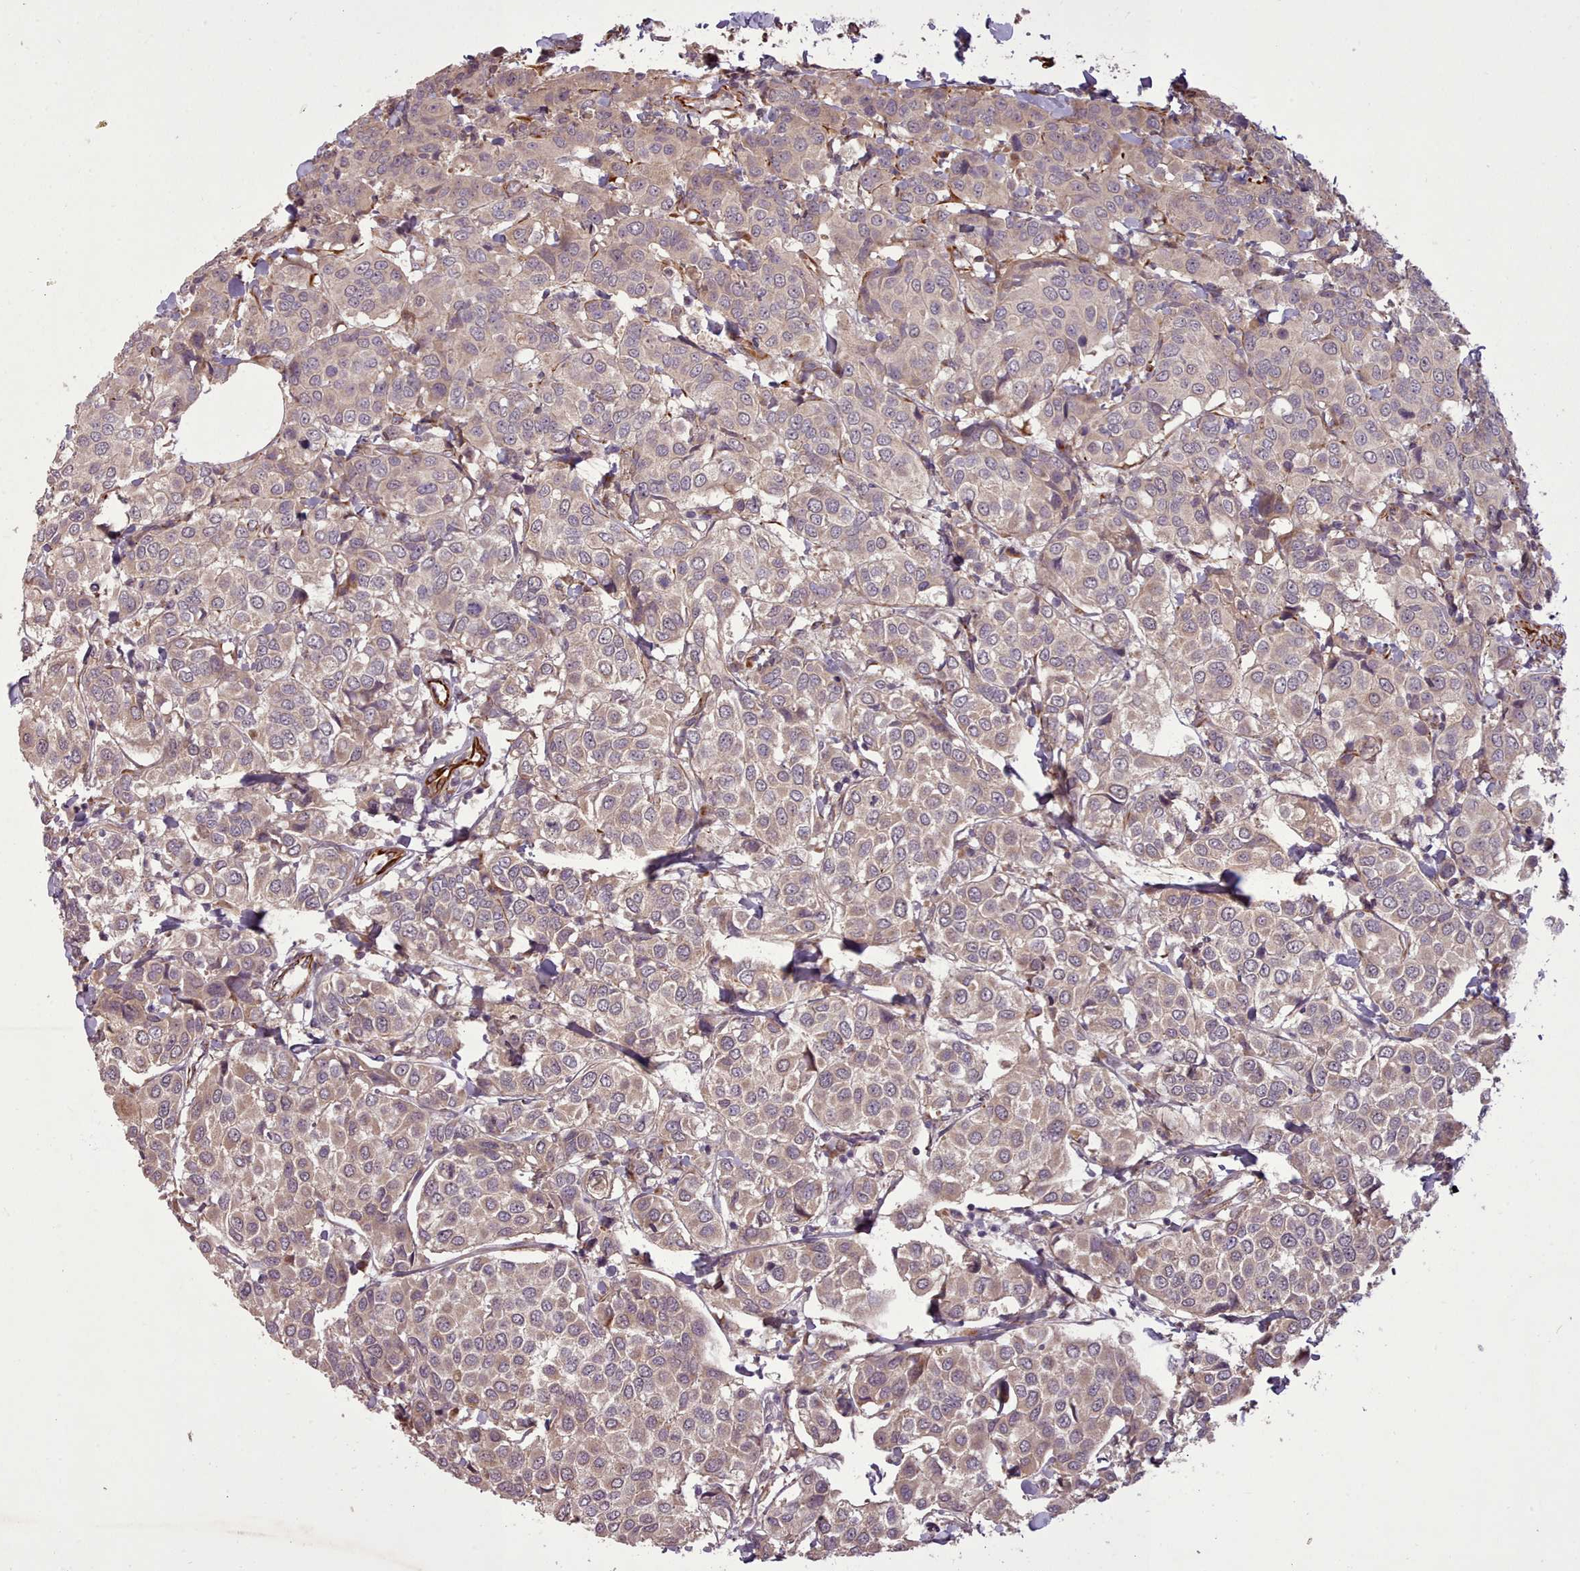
{"staining": {"intensity": "moderate", "quantity": ">75%", "location": "cytoplasmic/membranous"}, "tissue": "breast cancer", "cell_type": "Tumor cells", "image_type": "cancer", "snomed": [{"axis": "morphology", "description": "Duct carcinoma"}, {"axis": "topography", "description": "Breast"}], "caption": "Human infiltrating ductal carcinoma (breast) stained with a brown dye exhibits moderate cytoplasmic/membranous positive positivity in approximately >75% of tumor cells.", "gene": "GBGT1", "patient": {"sex": "female", "age": 55}}